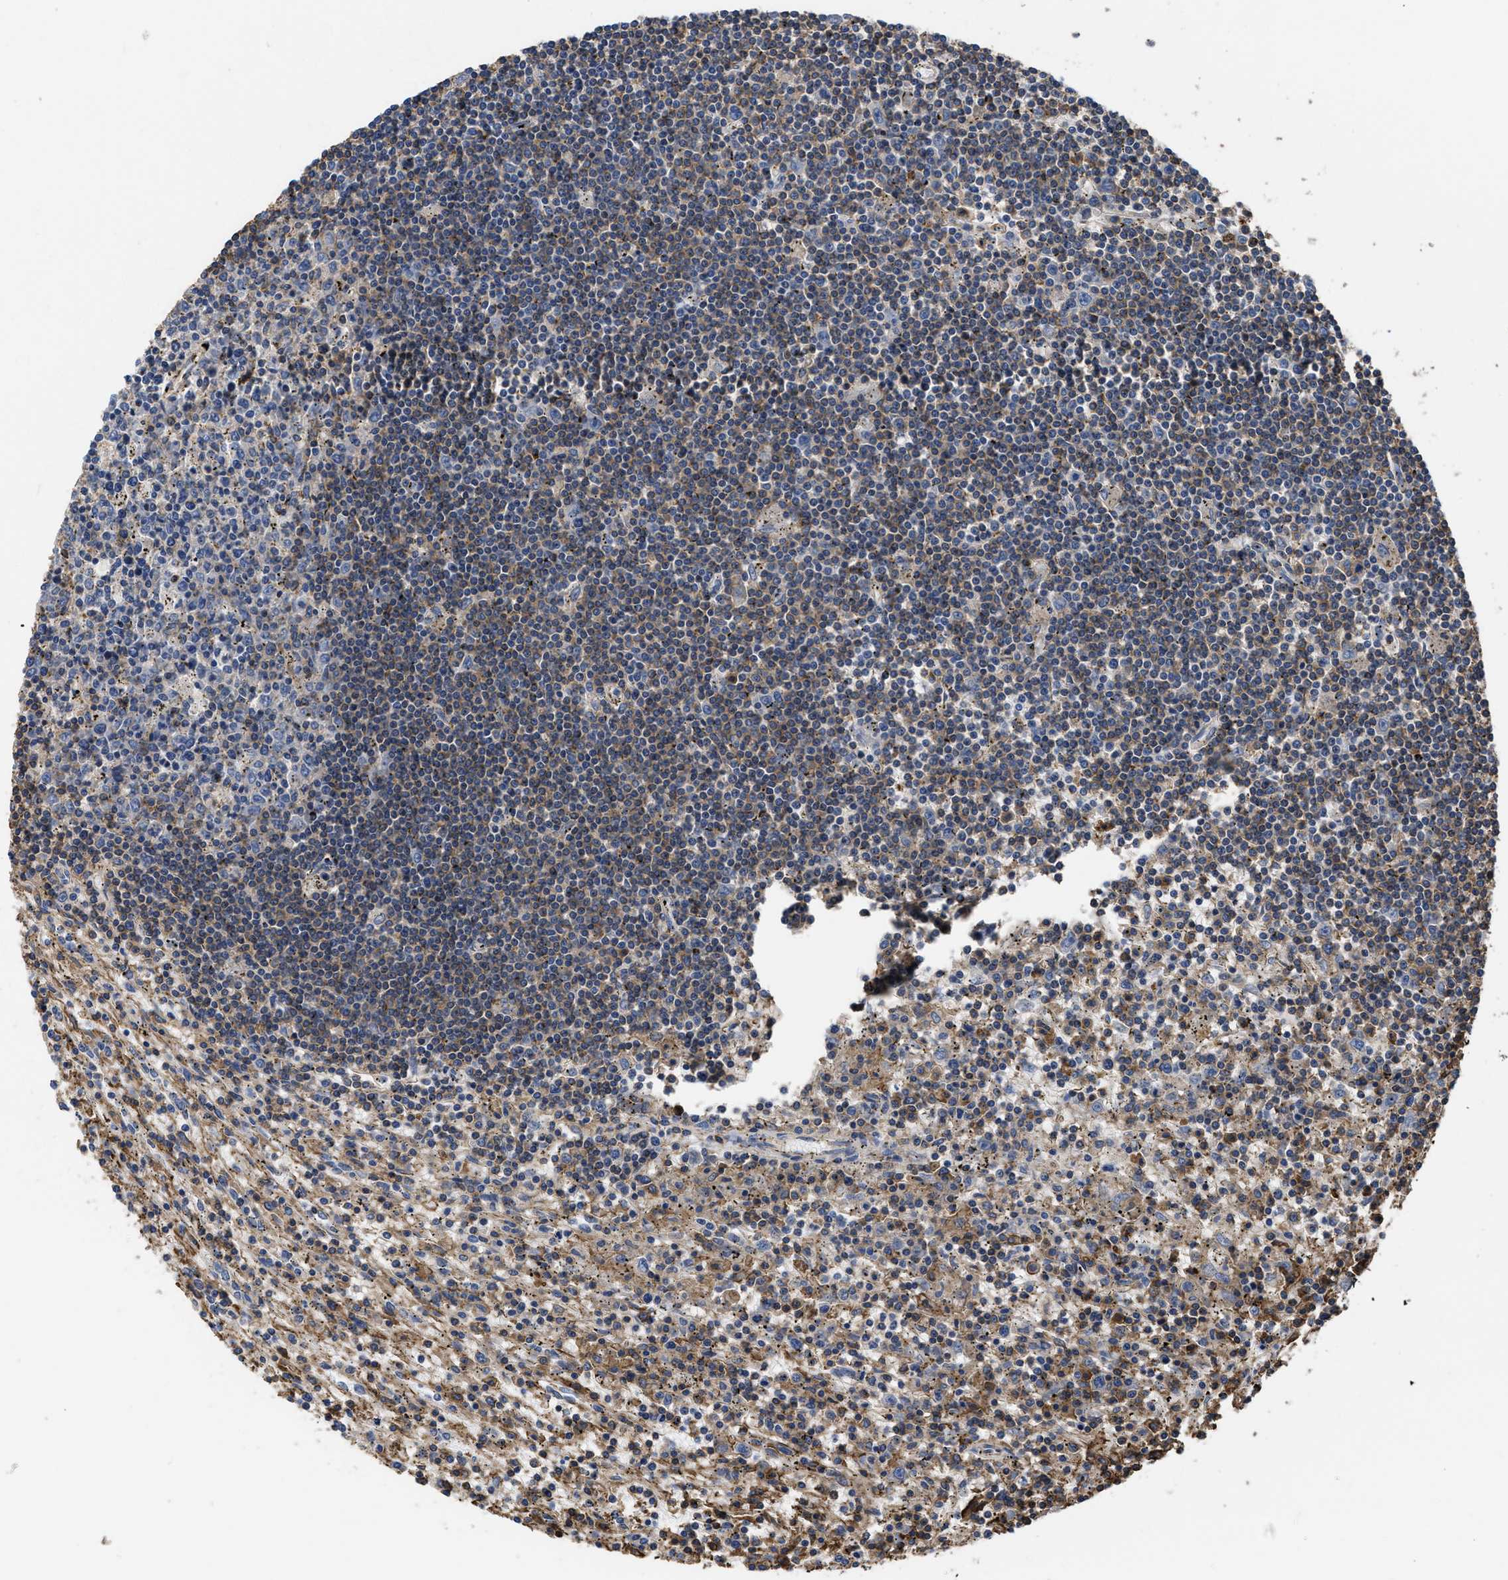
{"staining": {"intensity": "moderate", "quantity": ">75%", "location": "cytoplasmic/membranous"}, "tissue": "lymphoma", "cell_type": "Tumor cells", "image_type": "cancer", "snomed": [{"axis": "morphology", "description": "Malignant lymphoma, non-Hodgkin's type, Low grade"}, {"axis": "topography", "description": "Spleen"}], "caption": "The micrograph demonstrates immunohistochemical staining of lymphoma. There is moderate cytoplasmic/membranous positivity is appreciated in about >75% of tumor cells.", "gene": "SCUBE2", "patient": {"sex": "male", "age": 76}}